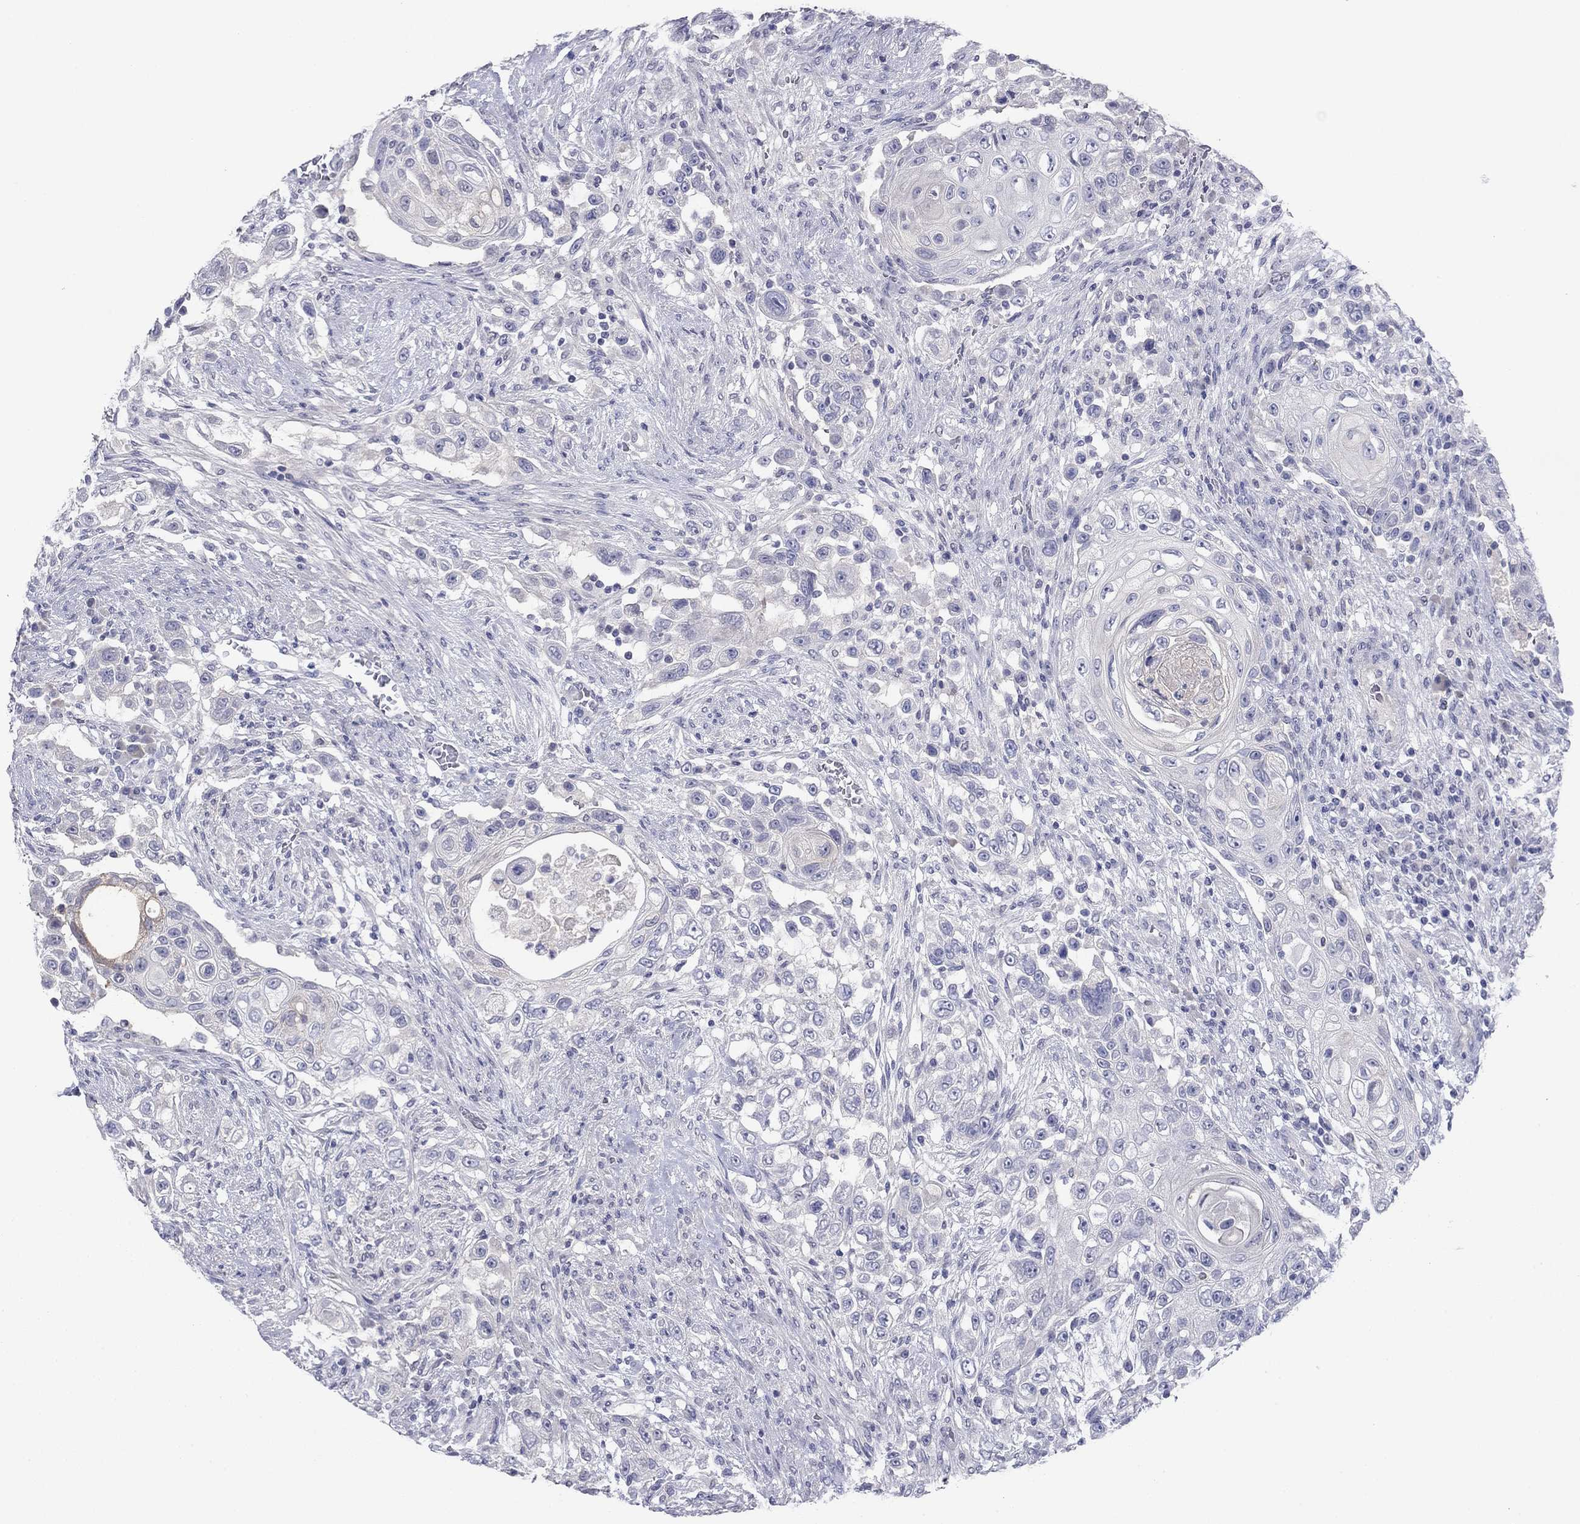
{"staining": {"intensity": "negative", "quantity": "none", "location": "none"}, "tissue": "urothelial cancer", "cell_type": "Tumor cells", "image_type": "cancer", "snomed": [{"axis": "morphology", "description": "Urothelial carcinoma, High grade"}, {"axis": "topography", "description": "Urinary bladder"}], "caption": "Urothelial cancer stained for a protein using immunohistochemistry displays no expression tumor cells.", "gene": "PLS1", "patient": {"sex": "female", "age": 56}}